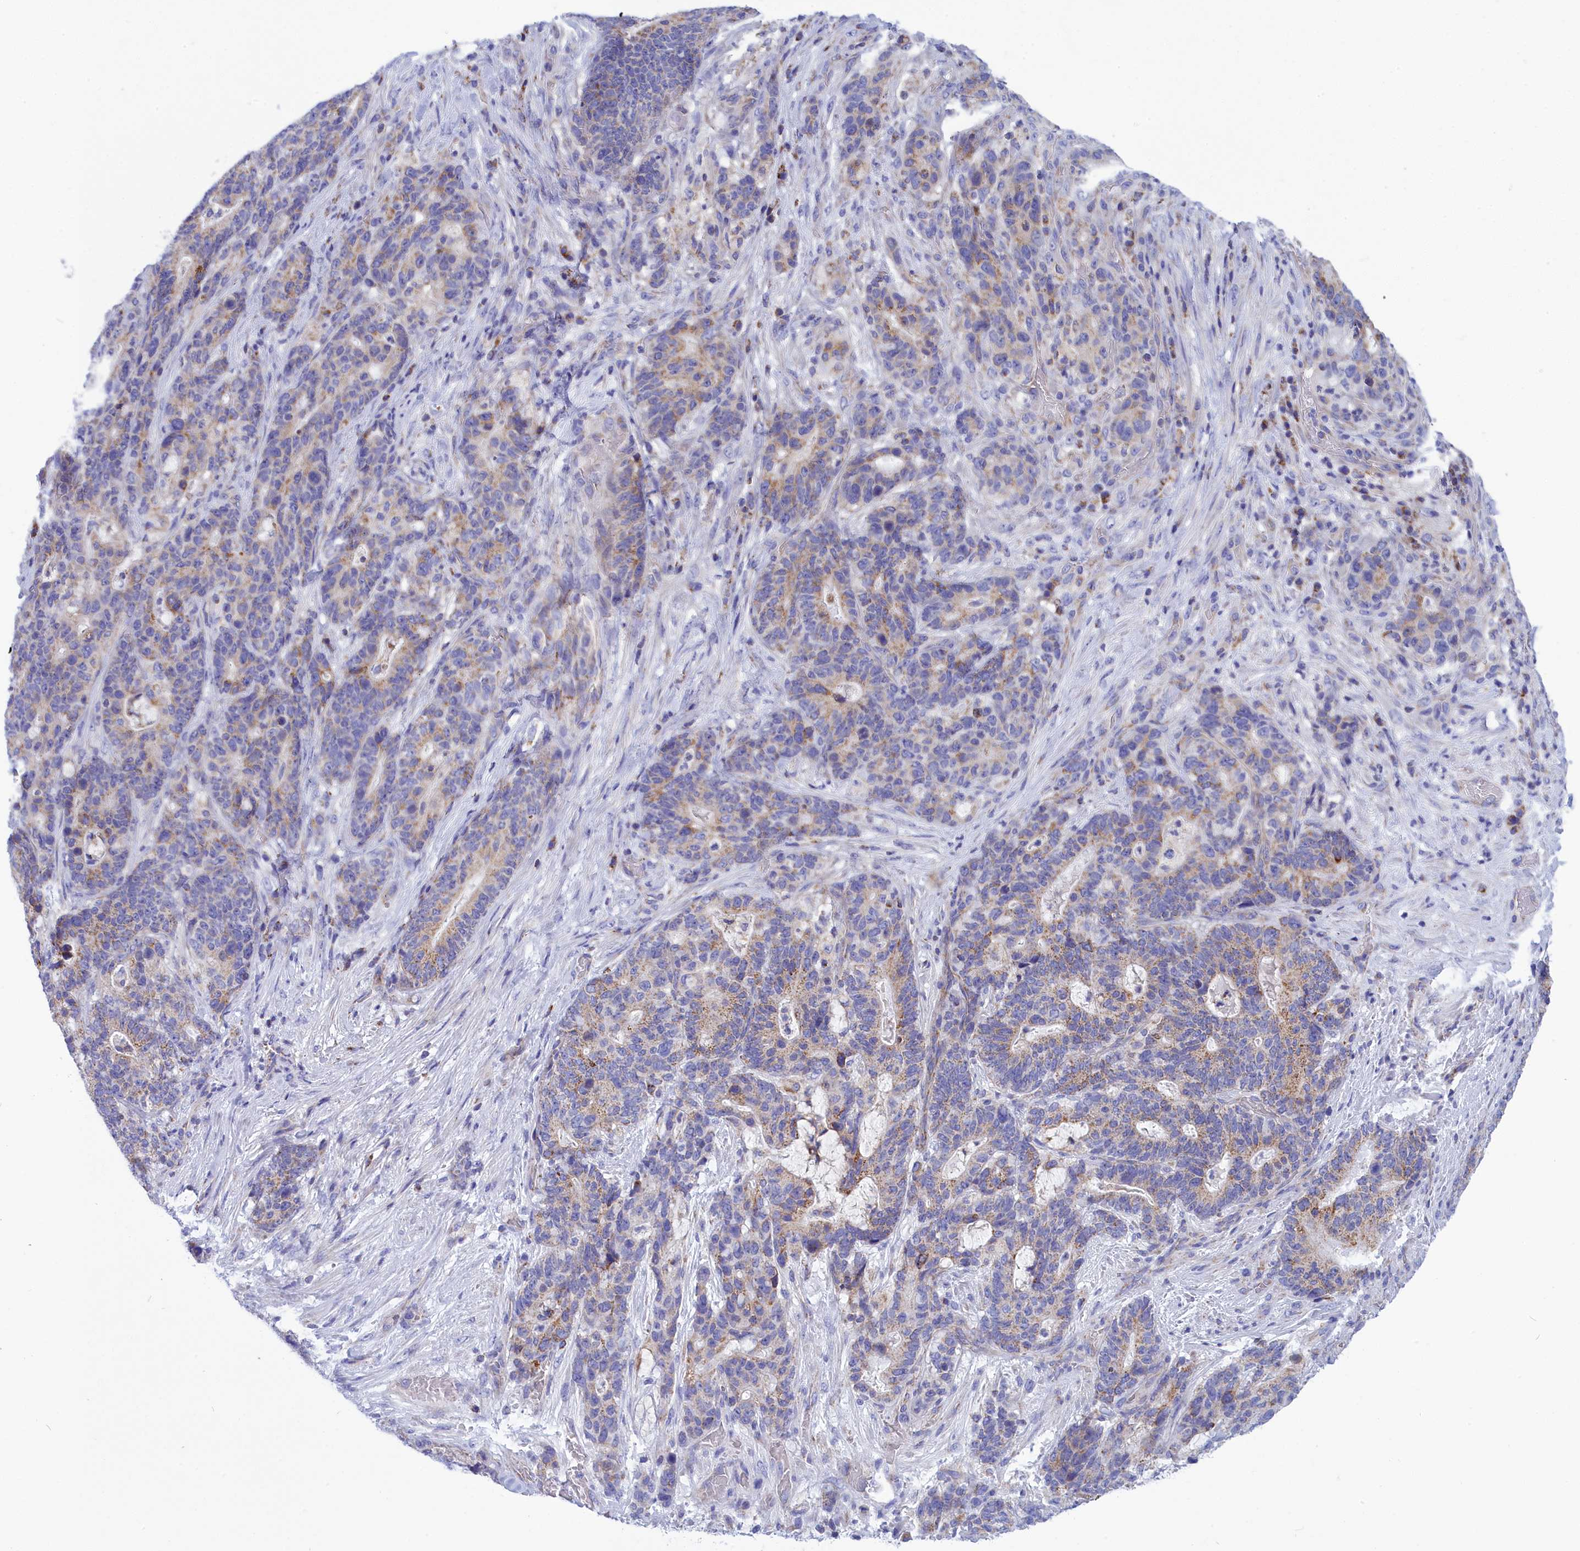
{"staining": {"intensity": "moderate", "quantity": "25%-75%", "location": "cytoplasmic/membranous"}, "tissue": "stomach cancer", "cell_type": "Tumor cells", "image_type": "cancer", "snomed": [{"axis": "morphology", "description": "Normal tissue, NOS"}, {"axis": "morphology", "description": "Adenocarcinoma, NOS"}, {"axis": "topography", "description": "Stomach"}], "caption": "Protein staining demonstrates moderate cytoplasmic/membranous expression in approximately 25%-75% of tumor cells in stomach cancer (adenocarcinoma). The staining is performed using DAB (3,3'-diaminobenzidine) brown chromogen to label protein expression. The nuclei are counter-stained blue using hematoxylin.", "gene": "CCRL2", "patient": {"sex": "female", "age": 64}}